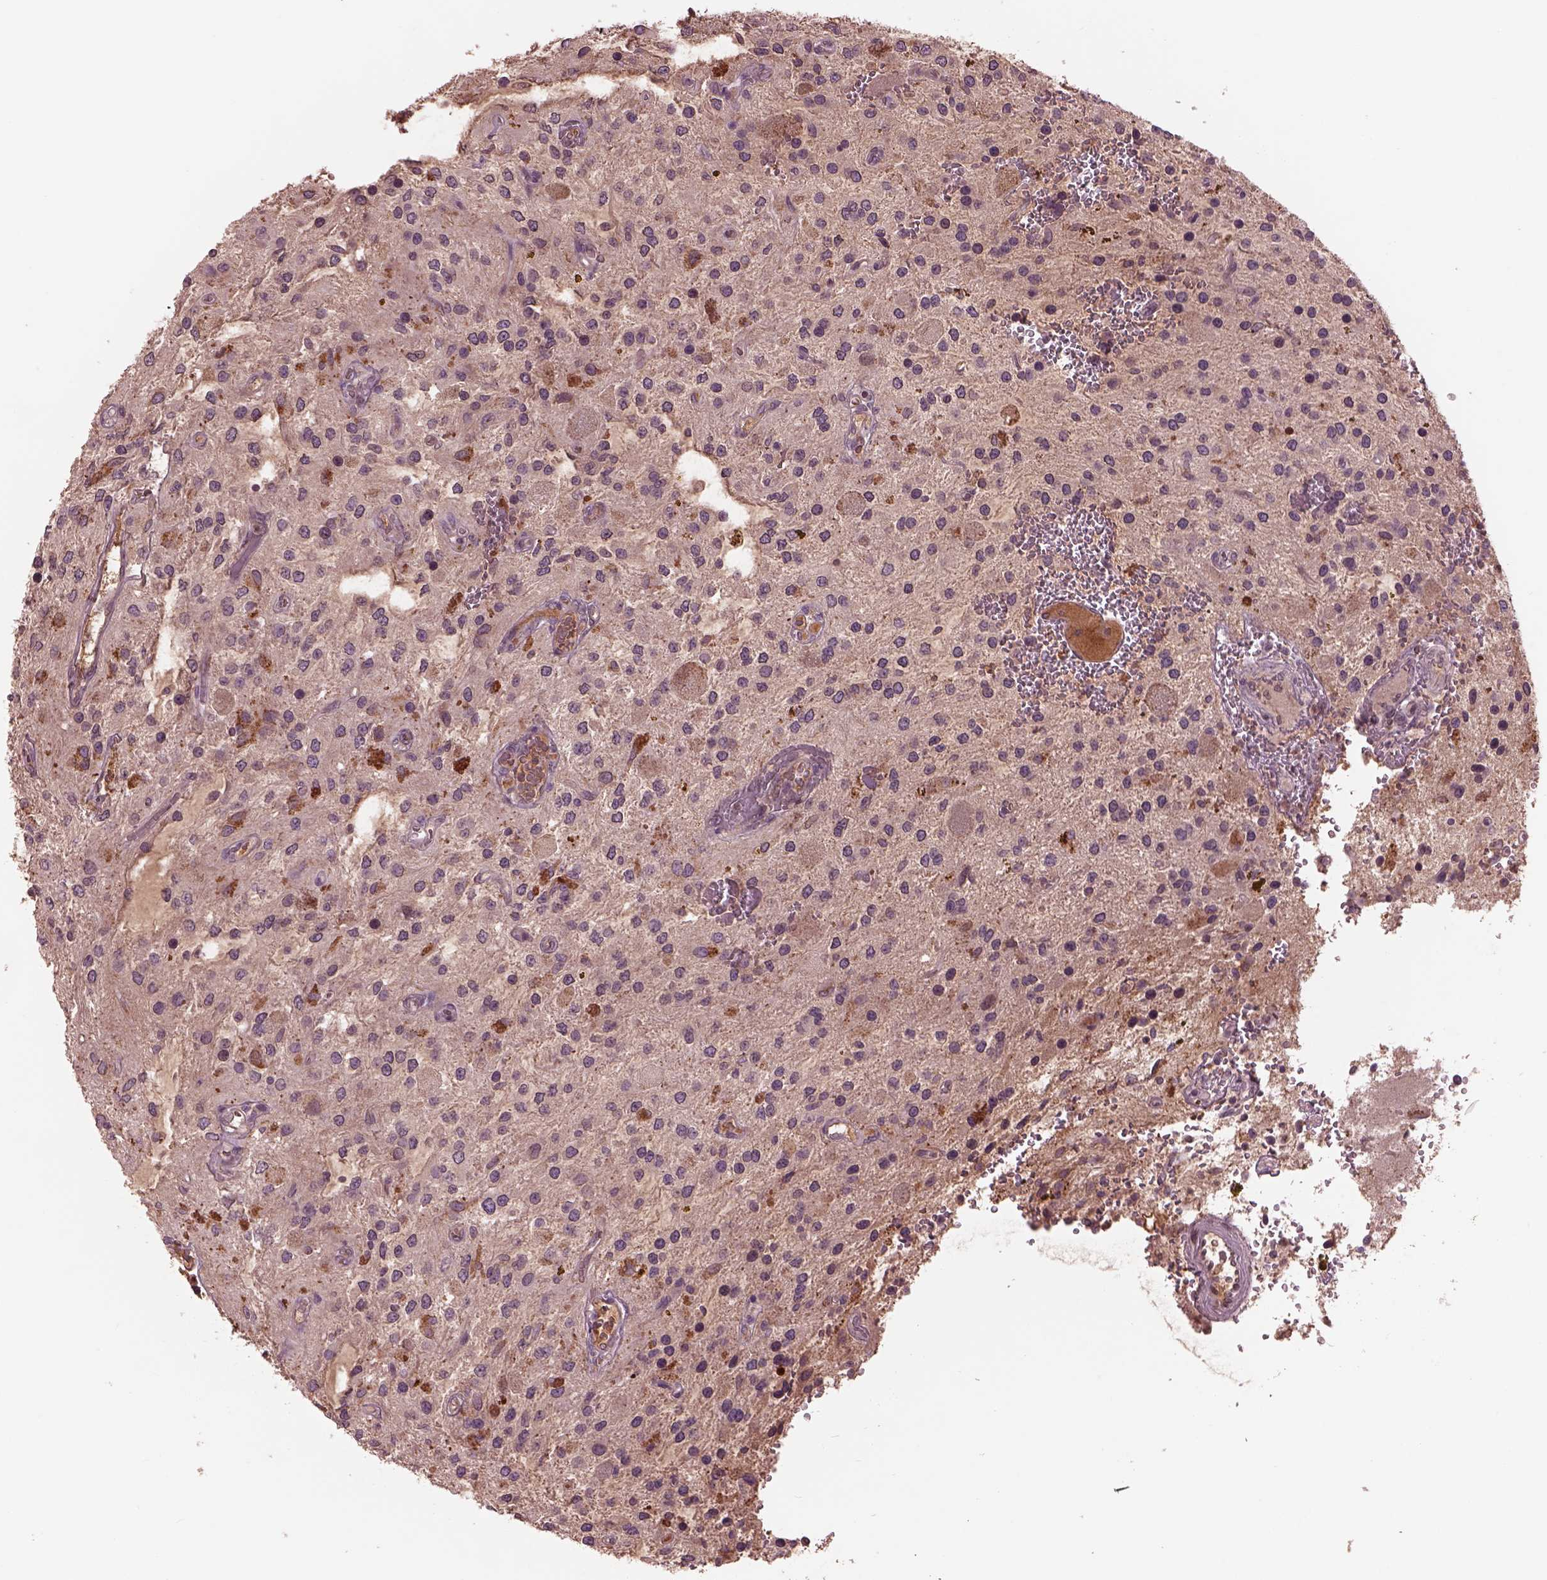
{"staining": {"intensity": "negative", "quantity": "none", "location": "none"}, "tissue": "glioma", "cell_type": "Tumor cells", "image_type": "cancer", "snomed": [{"axis": "morphology", "description": "Glioma, malignant, Low grade"}, {"axis": "topography", "description": "Cerebellum"}], "caption": "IHC photomicrograph of neoplastic tissue: malignant glioma (low-grade) stained with DAB reveals no significant protein positivity in tumor cells.", "gene": "PTX4", "patient": {"sex": "female", "age": 14}}